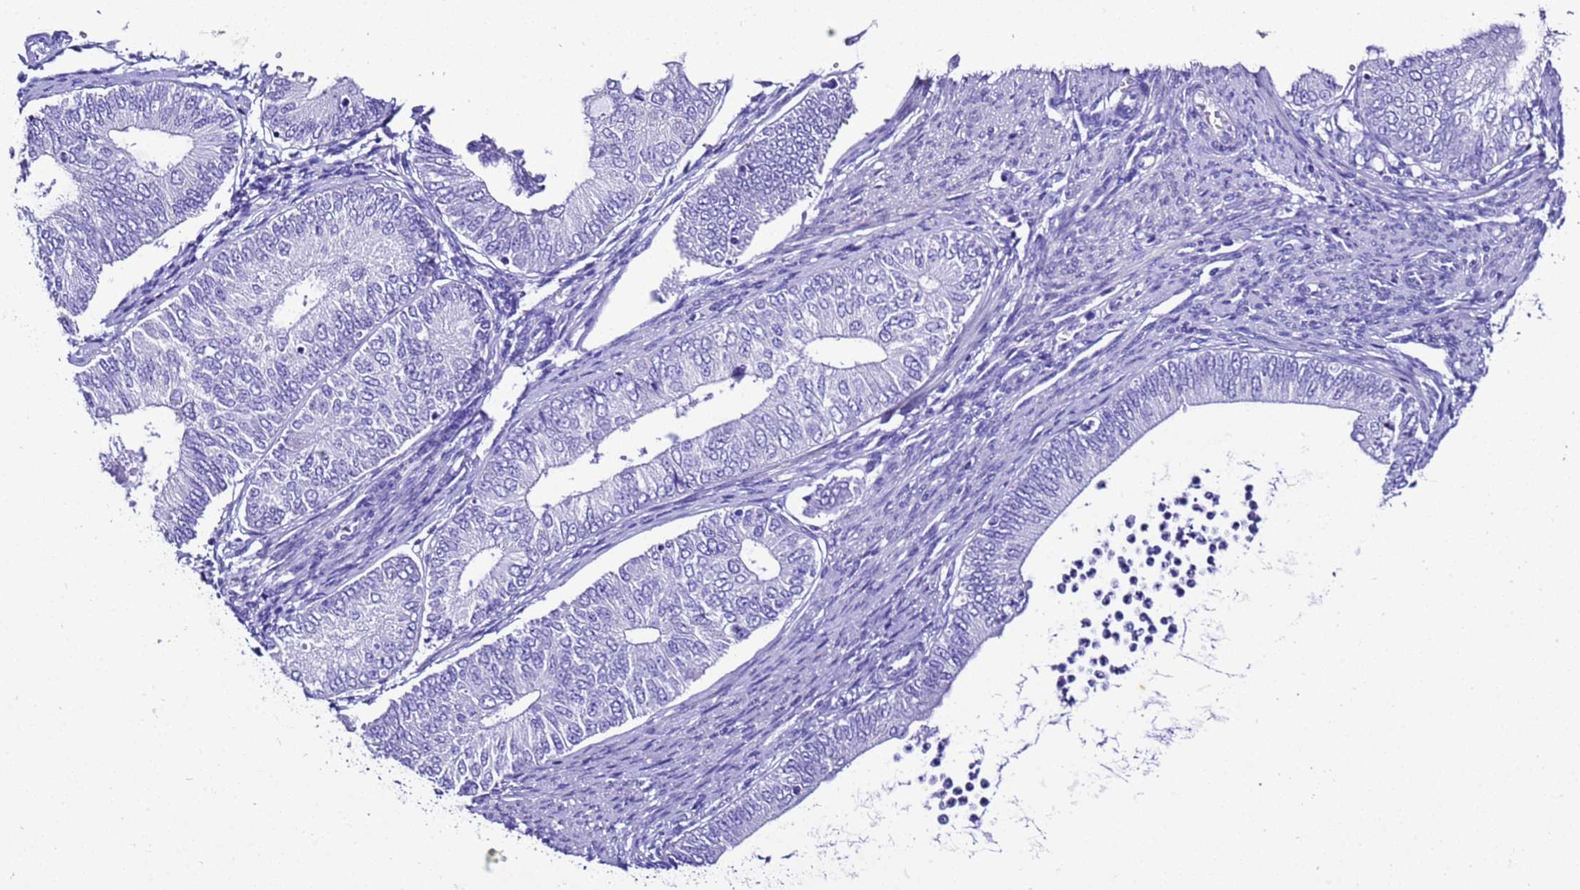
{"staining": {"intensity": "negative", "quantity": "none", "location": "none"}, "tissue": "endometrial cancer", "cell_type": "Tumor cells", "image_type": "cancer", "snomed": [{"axis": "morphology", "description": "Adenocarcinoma, NOS"}, {"axis": "topography", "description": "Endometrium"}], "caption": "Immunohistochemistry (IHC) image of neoplastic tissue: human adenocarcinoma (endometrial) stained with DAB (3,3'-diaminobenzidine) reveals no significant protein expression in tumor cells.", "gene": "ZNF417", "patient": {"sex": "female", "age": 68}}